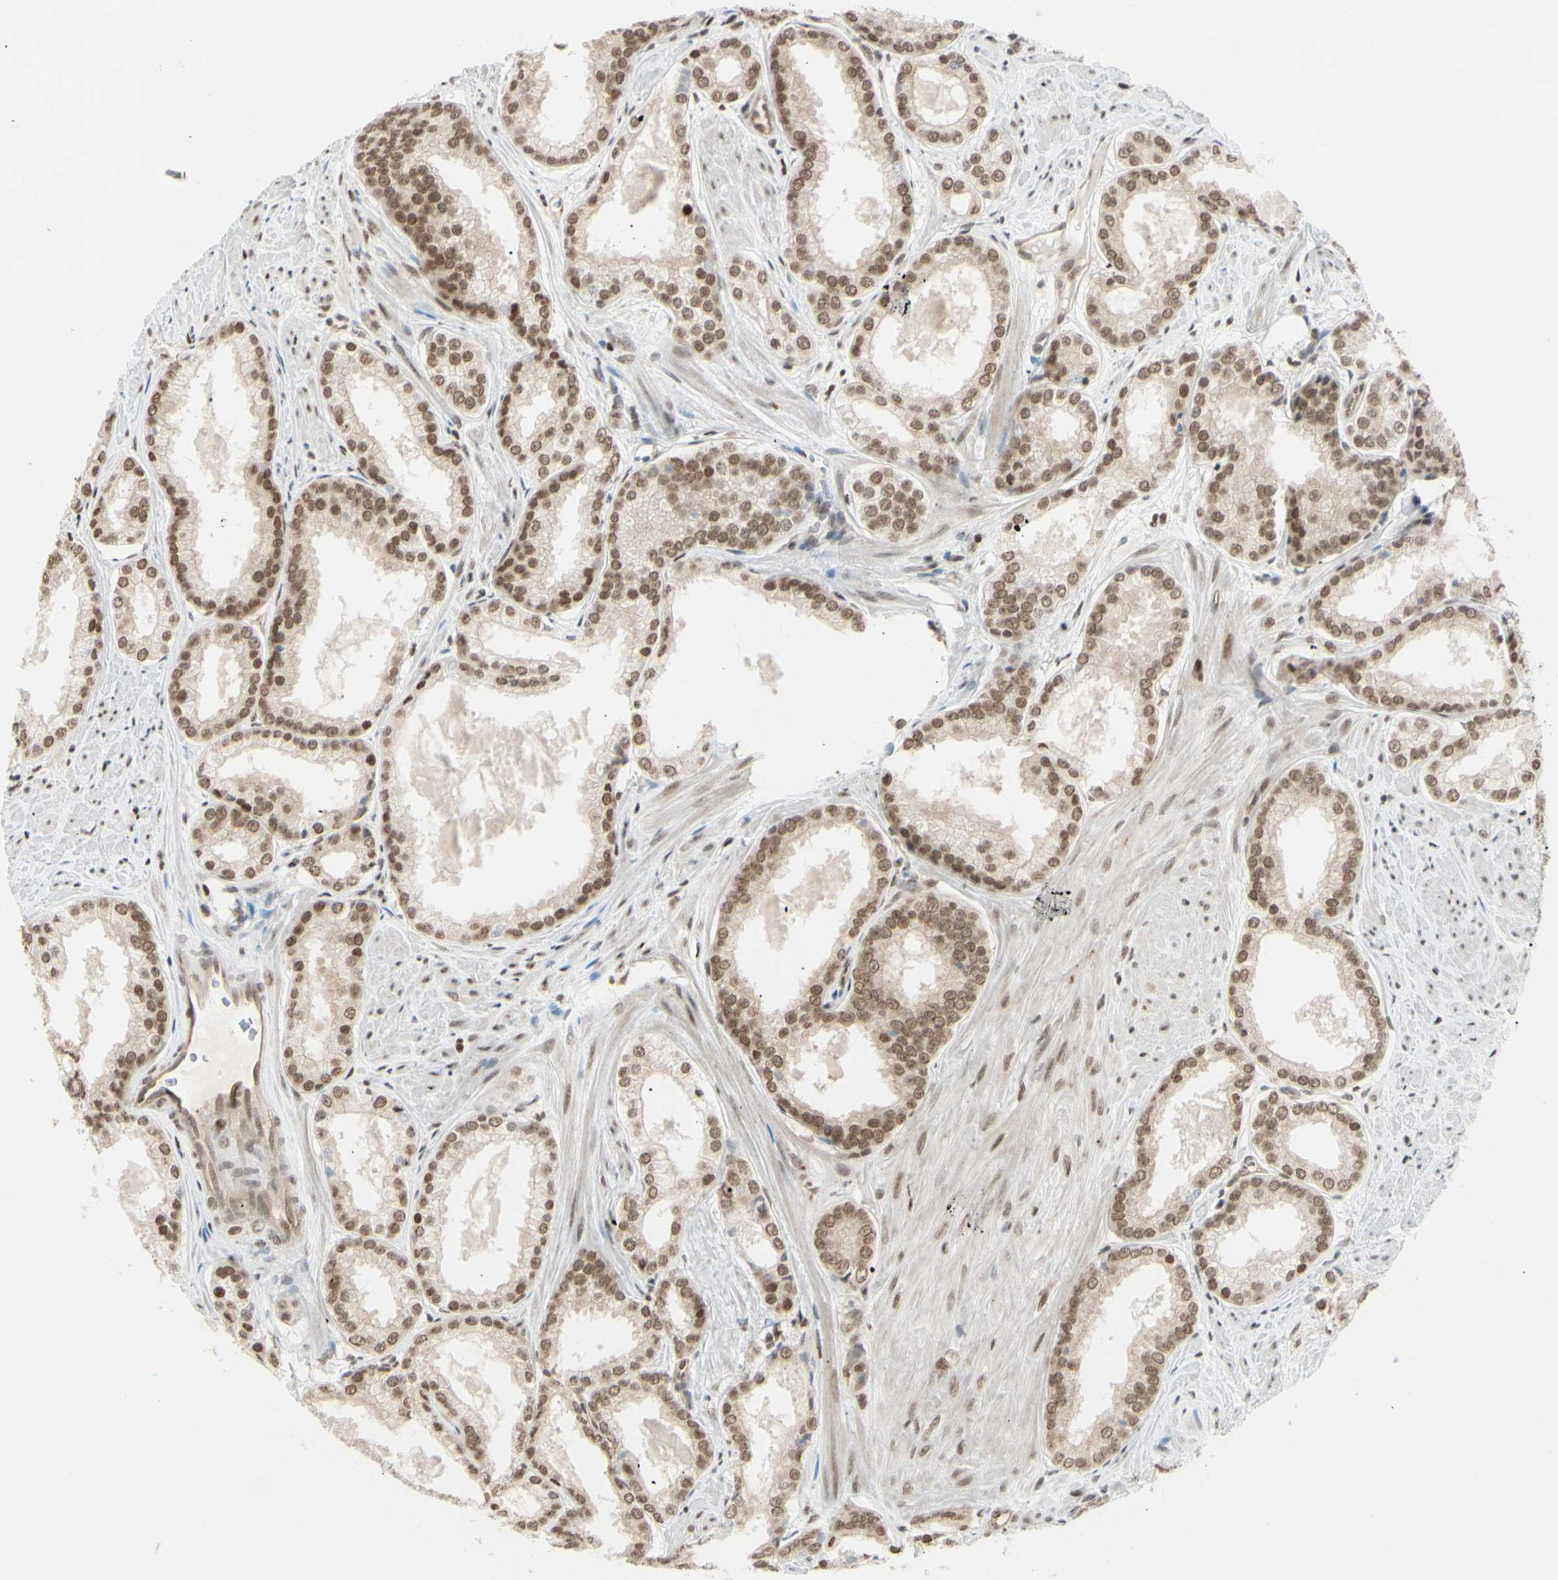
{"staining": {"intensity": "moderate", "quantity": ">75%", "location": "nuclear"}, "tissue": "prostate cancer", "cell_type": "Tumor cells", "image_type": "cancer", "snomed": [{"axis": "morphology", "description": "Adenocarcinoma, Low grade"}, {"axis": "topography", "description": "Prostate"}], "caption": "An image of human prostate low-grade adenocarcinoma stained for a protein reveals moderate nuclear brown staining in tumor cells. (Stains: DAB (3,3'-diaminobenzidine) in brown, nuclei in blue, Microscopy: brightfield microscopy at high magnification).", "gene": "SUFU", "patient": {"sex": "male", "age": 64}}